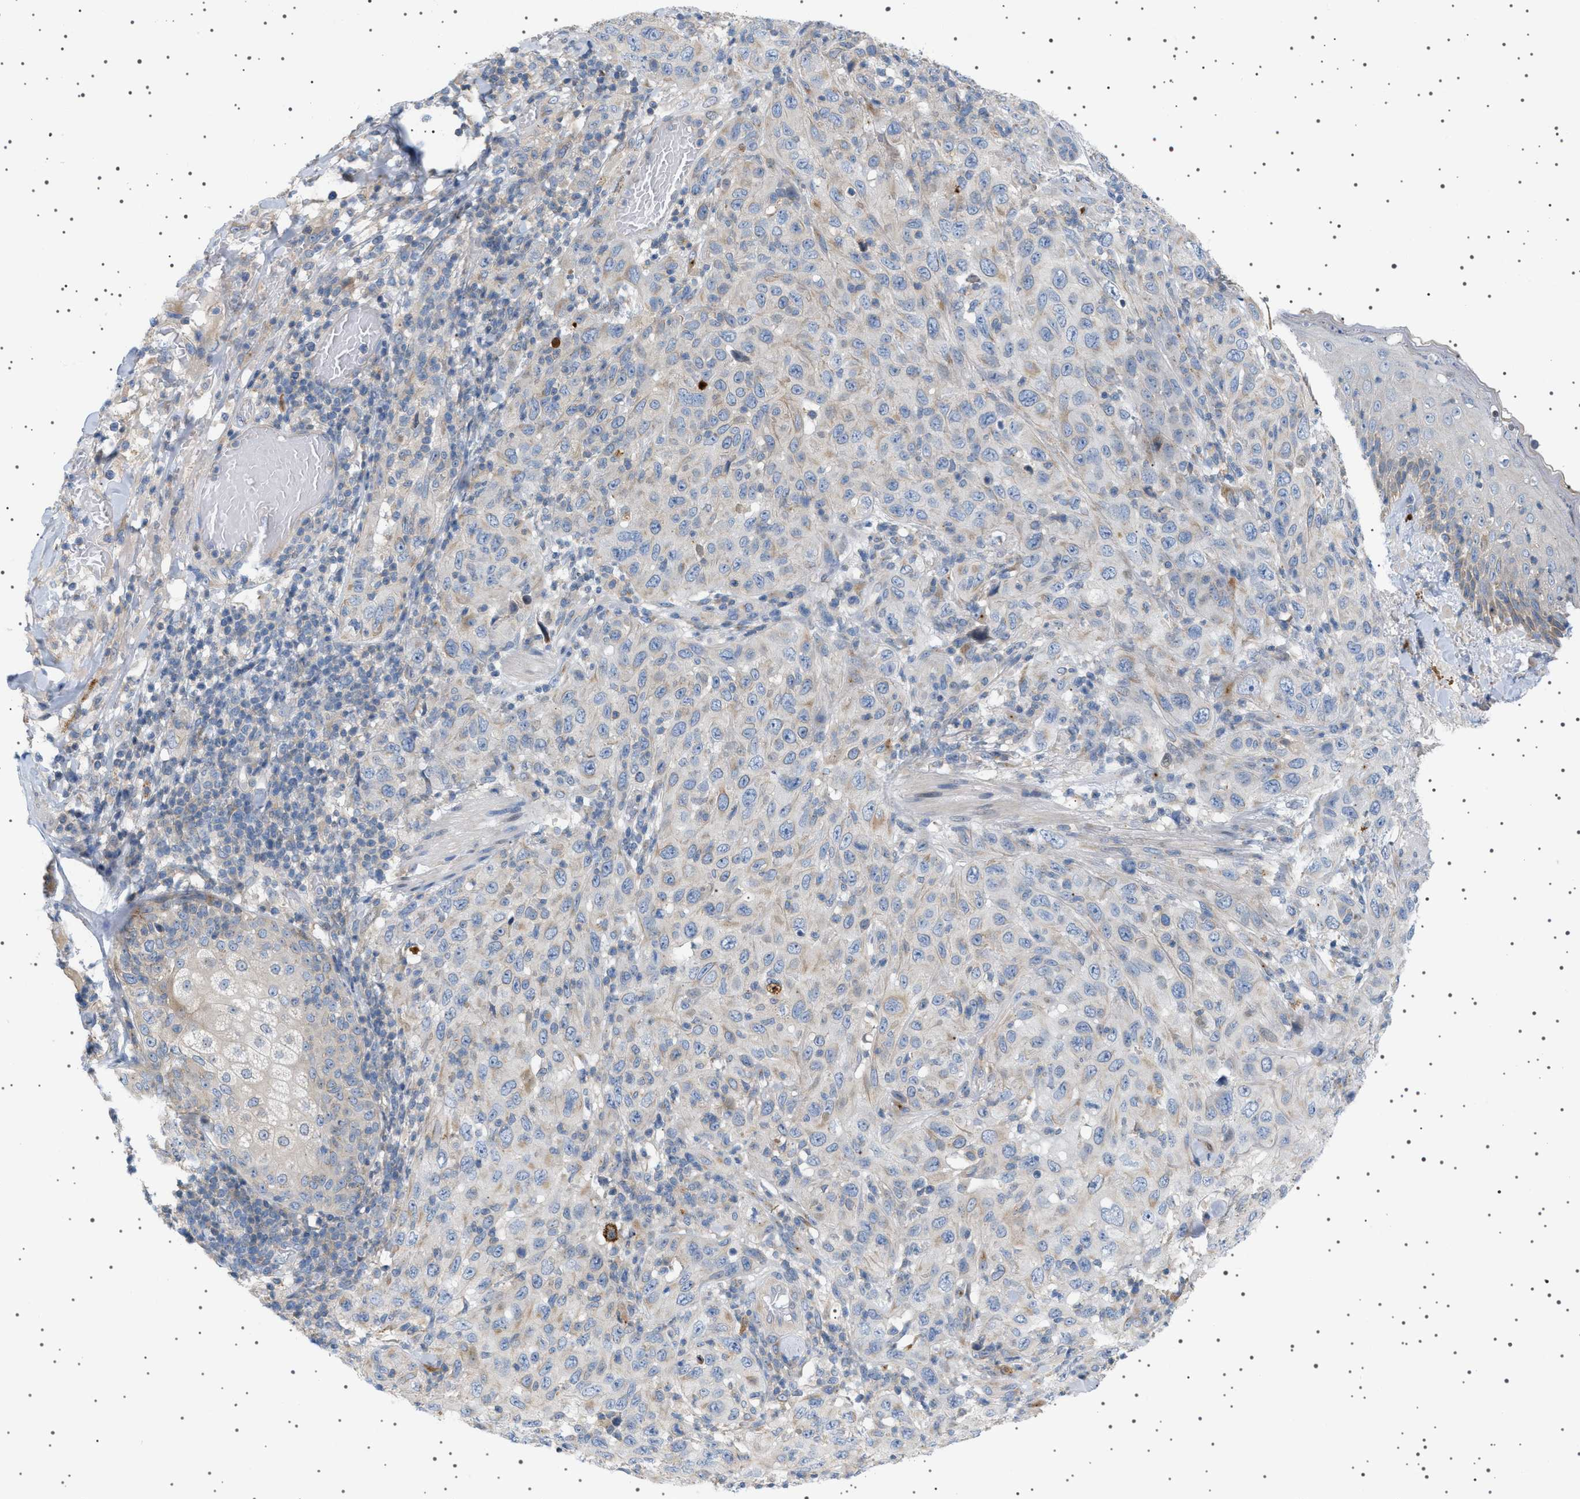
{"staining": {"intensity": "weak", "quantity": "<25%", "location": "cytoplasmic/membranous"}, "tissue": "skin cancer", "cell_type": "Tumor cells", "image_type": "cancer", "snomed": [{"axis": "morphology", "description": "Squamous cell carcinoma, NOS"}, {"axis": "topography", "description": "Skin"}], "caption": "This is an immunohistochemistry photomicrograph of skin cancer. There is no staining in tumor cells.", "gene": "ADCY10", "patient": {"sex": "female", "age": 88}}